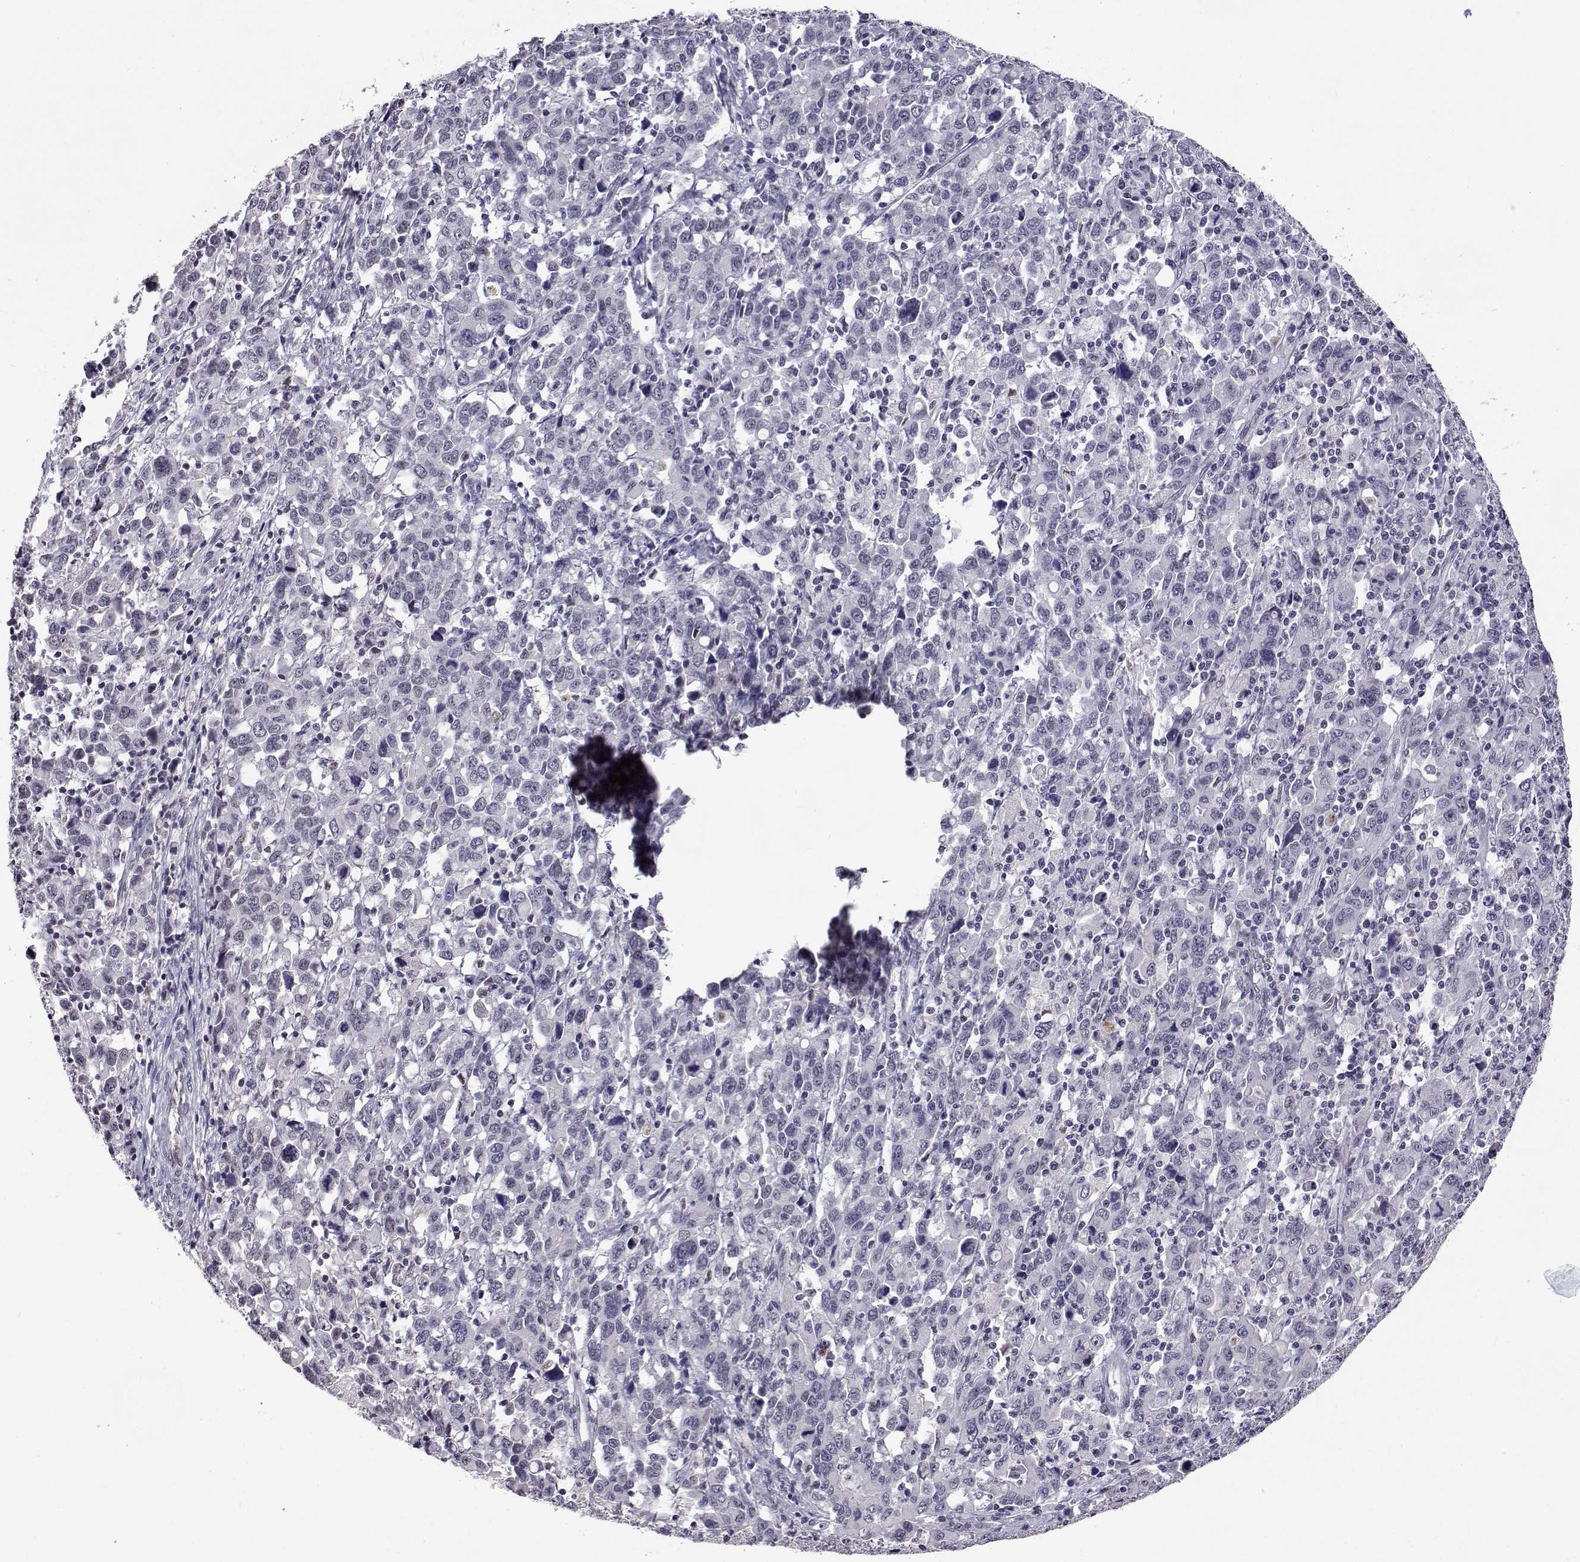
{"staining": {"intensity": "negative", "quantity": "none", "location": "none"}, "tissue": "stomach cancer", "cell_type": "Tumor cells", "image_type": "cancer", "snomed": [{"axis": "morphology", "description": "Adenocarcinoma, NOS"}, {"axis": "topography", "description": "Stomach, upper"}], "caption": "The histopathology image shows no staining of tumor cells in stomach cancer.", "gene": "HNRNPA0", "patient": {"sex": "male", "age": 69}}